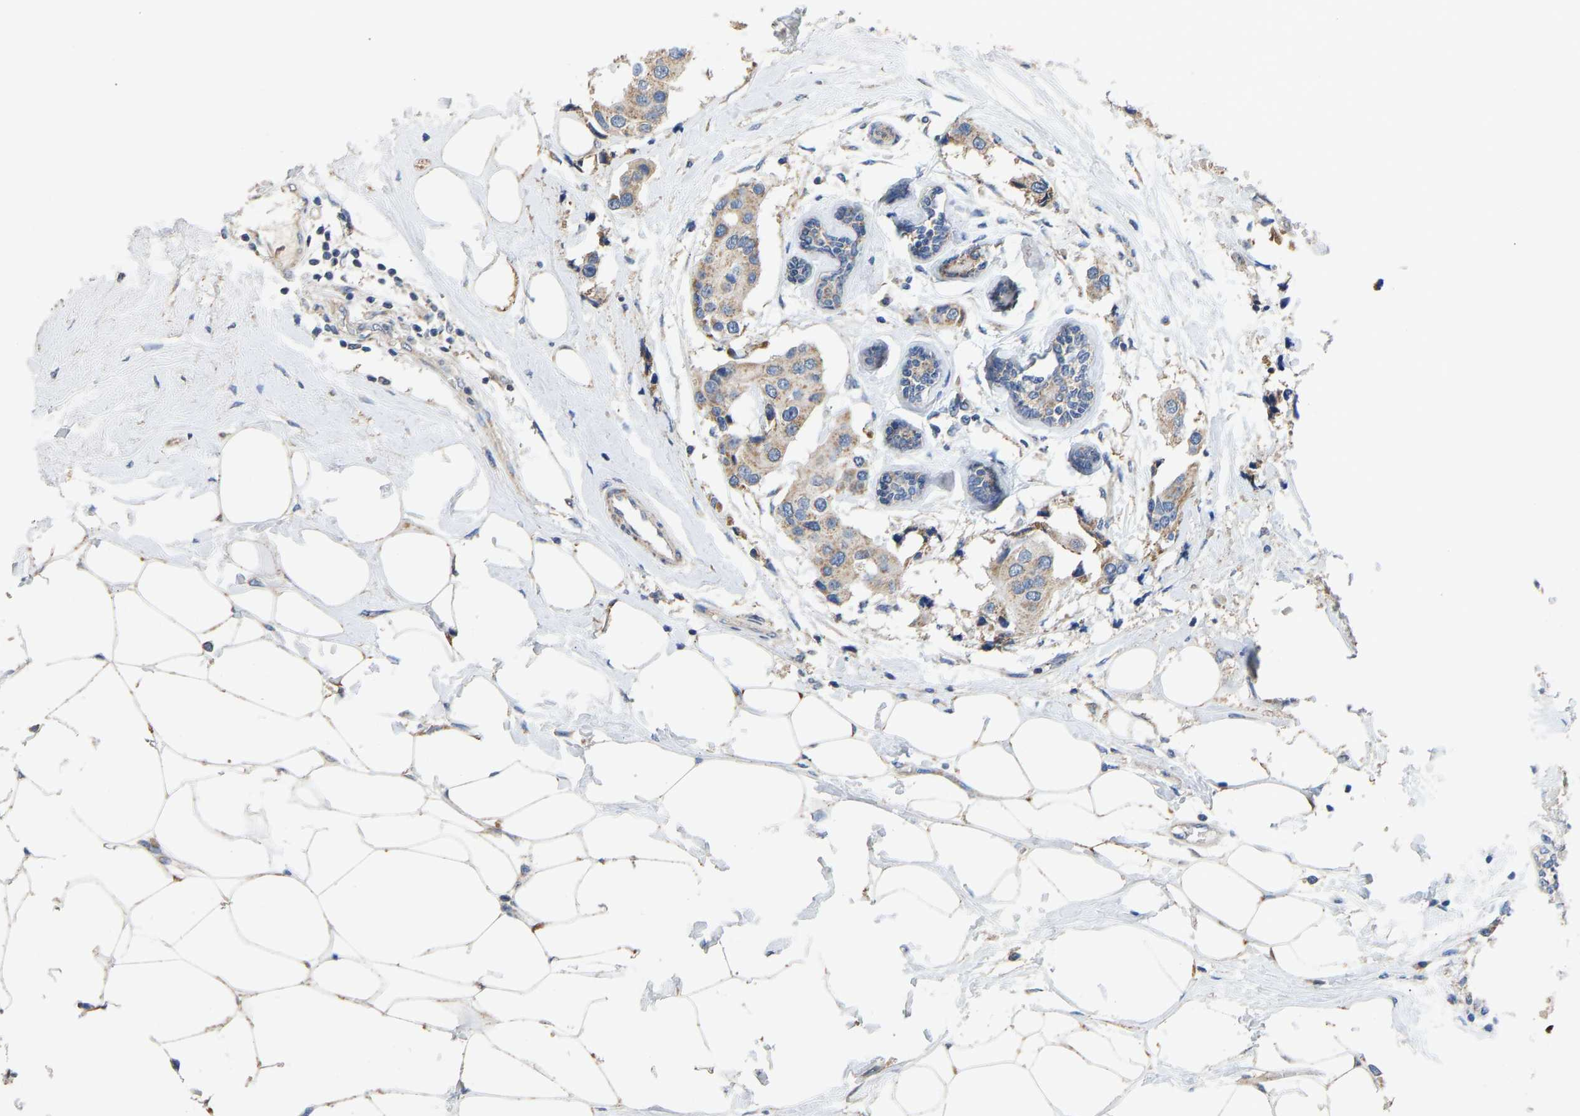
{"staining": {"intensity": "weak", "quantity": ">75%", "location": "cytoplasmic/membranous"}, "tissue": "breast cancer", "cell_type": "Tumor cells", "image_type": "cancer", "snomed": [{"axis": "morphology", "description": "Normal tissue, NOS"}, {"axis": "morphology", "description": "Duct carcinoma"}, {"axis": "topography", "description": "Breast"}], "caption": "A photomicrograph of breast infiltrating ductal carcinoma stained for a protein exhibits weak cytoplasmic/membranous brown staining in tumor cells.", "gene": "TMEM150A", "patient": {"sex": "female", "age": 39}}